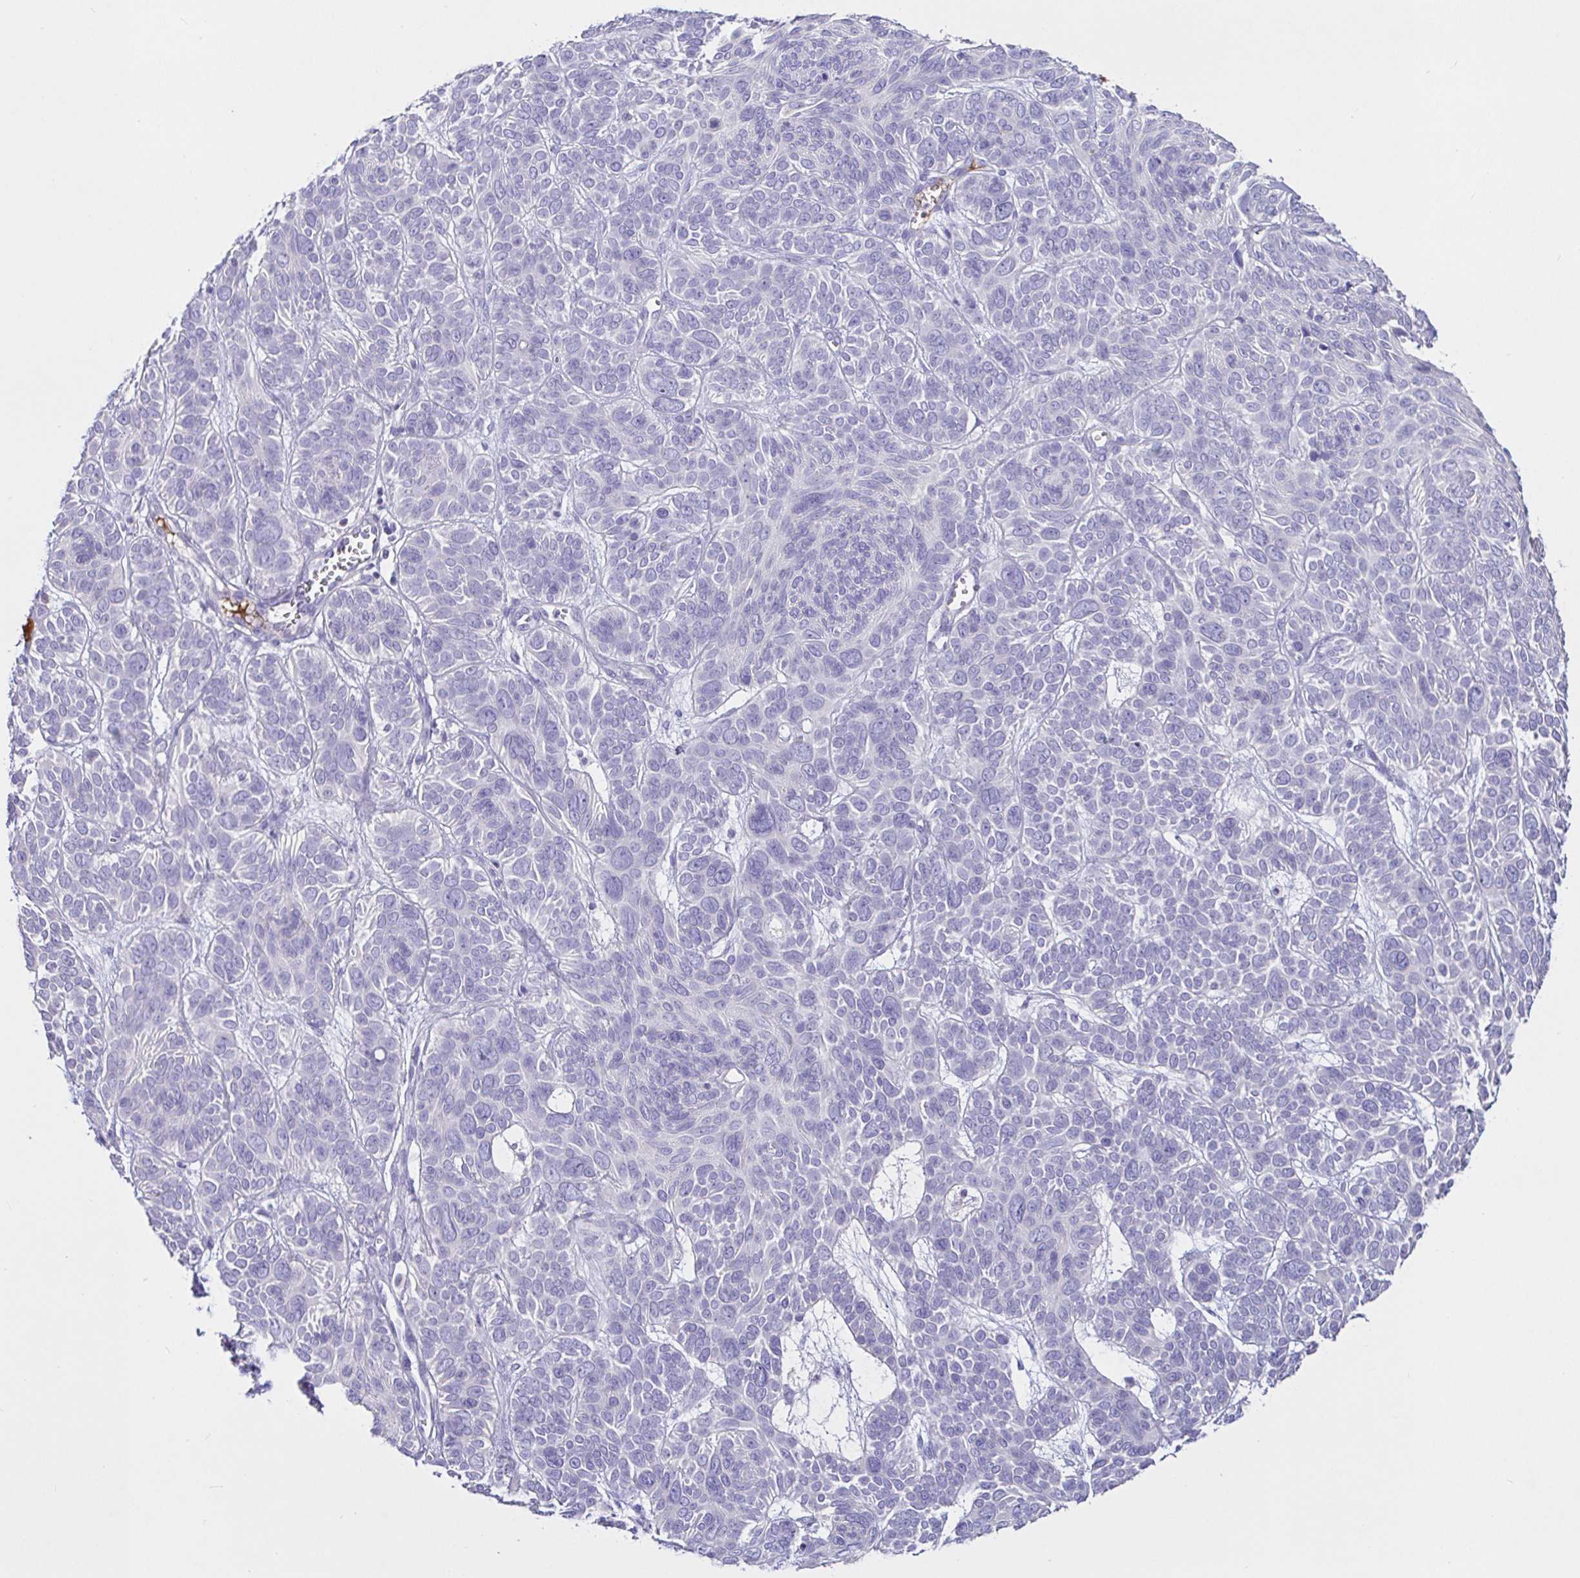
{"staining": {"intensity": "negative", "quantity": "none", "location": "none"}, "tissue": "skin cancer", "cell_type": "Tumor cells", "image_type": "cancer", "snomed": [{"axis": "morphology", "description": "Basal cell carcinoma"}, {"axis": "topography", "description": "Skin"}, {"axis": "topography", "description": "Skin of face"}], "caption": "The immunohistochemistry (IHC) micrograph has no significant positivity in tumor cells of skin cancer tissue.", "gene": "SAA4", "patient": {"sex": "male", "age": 73}}